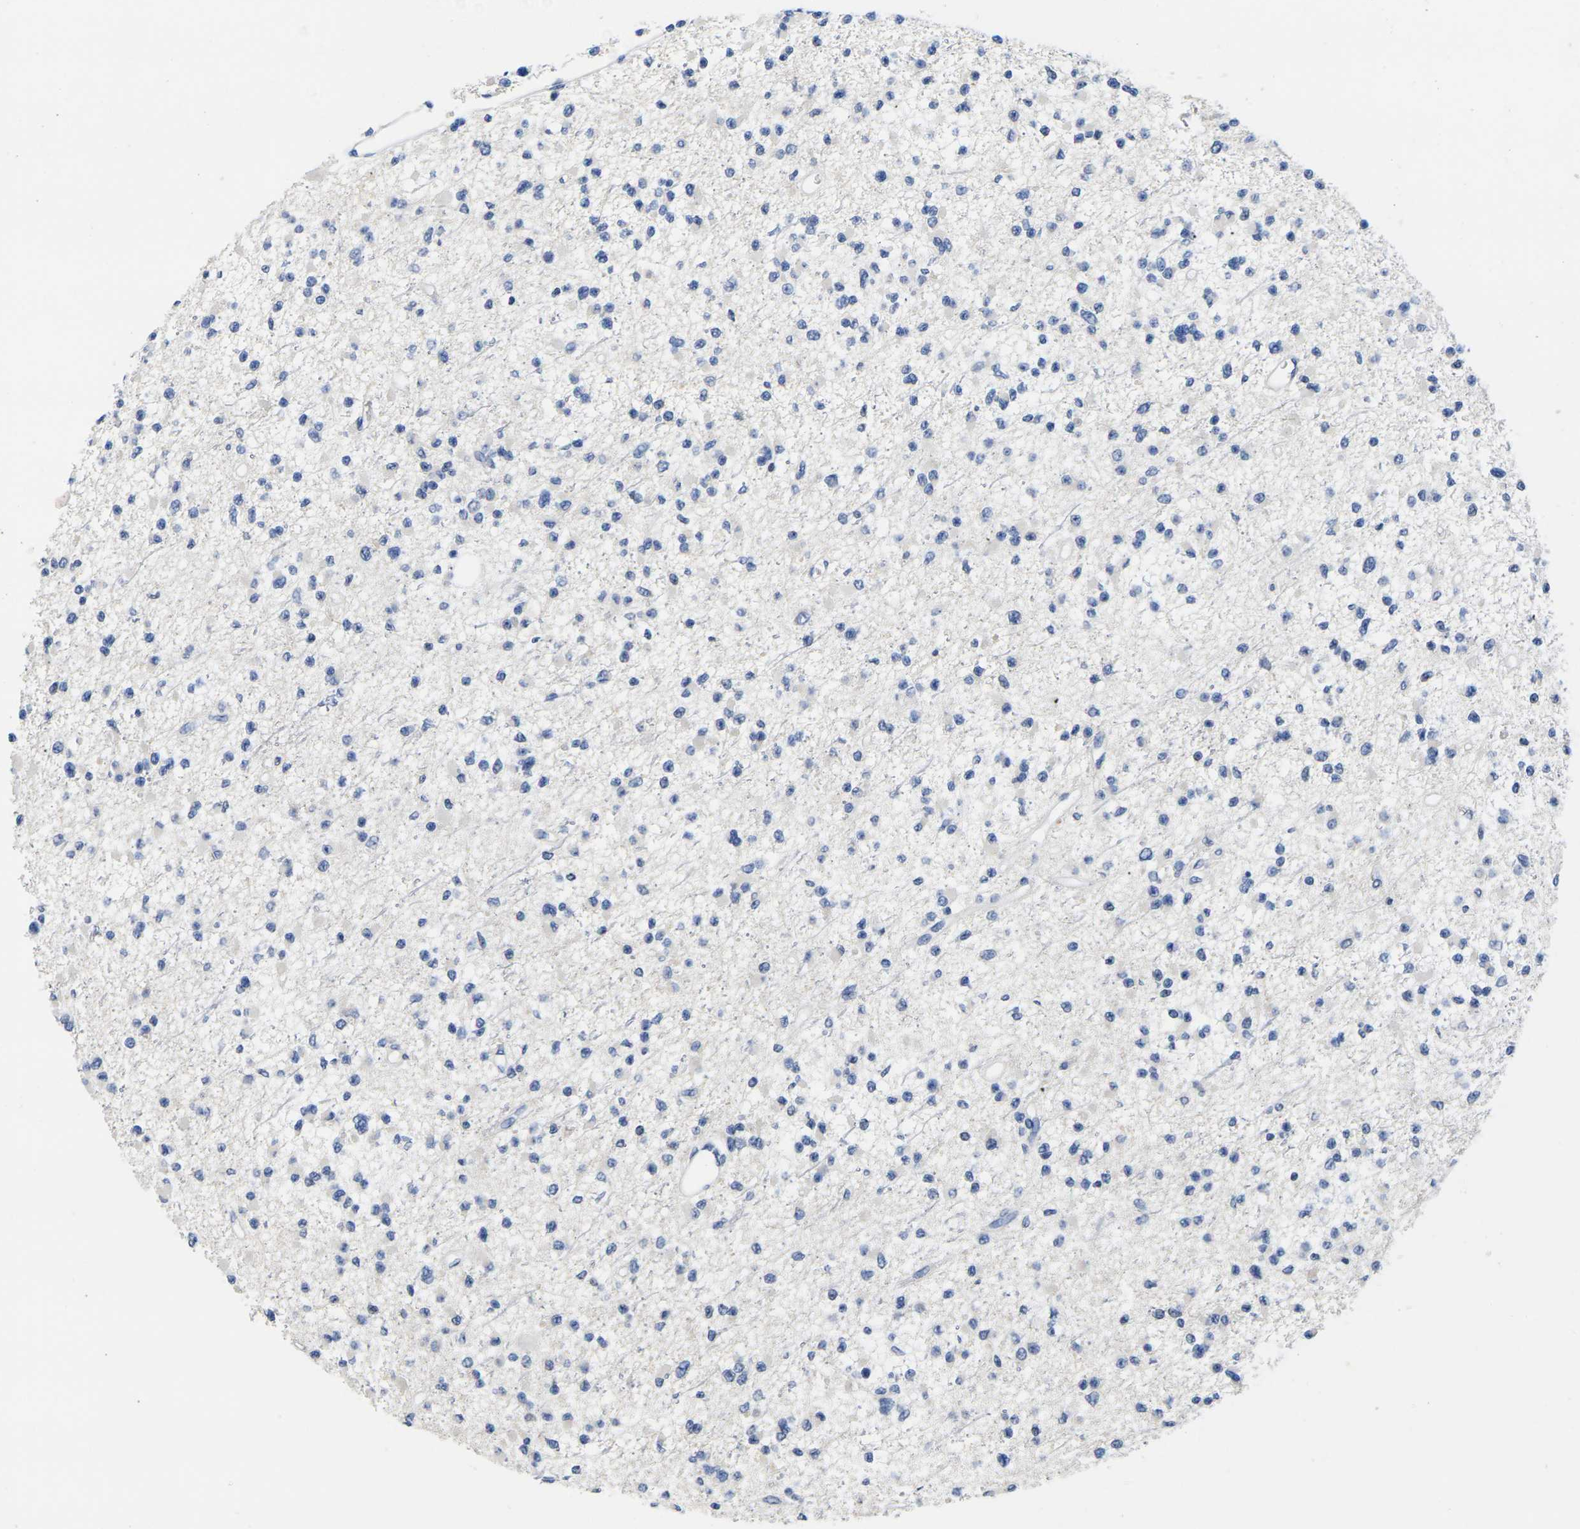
{"staining": {"intensity": "negative", "quantity": "none", "location": "none"}, "tissue": "glioma", "cell_type": "Tumor cells", "image_type": "cancer", "snomed": [{"axis": "morphology", "description": "Glioma, malignant, Low grade"}, {"axis": "topography", "description": "Brain"}], "caption": "Immunohistochemical staining of malignant glioma (low-grade) displays no significant positivity in tumor cells.", "gene": "IKZF1", "patient": {"sex": "female", "age": 22}}